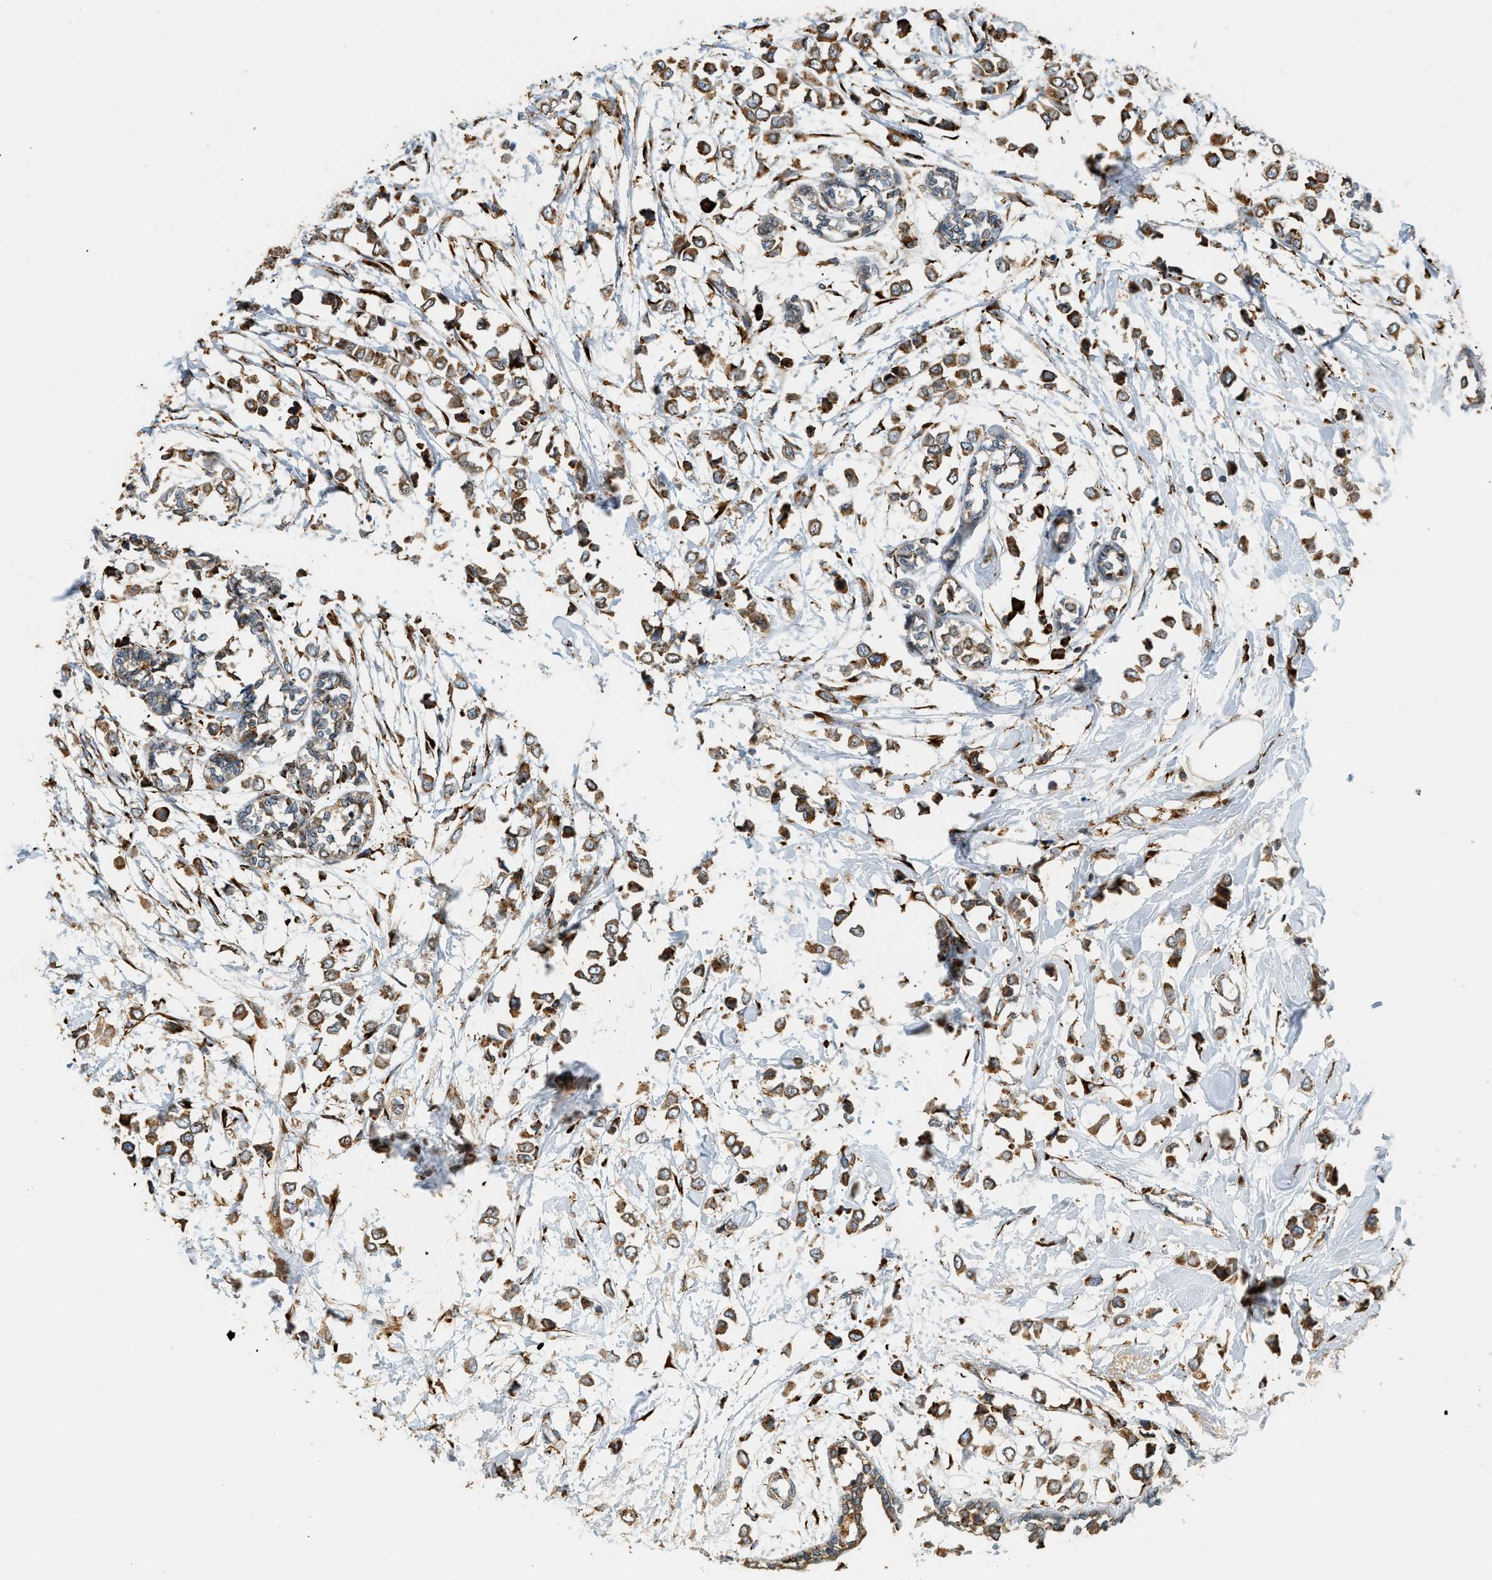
{"staining": {"intensity": "moderate", "quantity": ">75%", "location": "cytoplasmic/membranous"}, "tissue": "breast cancer", "cell_type": "Tumor cells", "image_type": "cancer", "snomed": [{"axis": "morphology", "description": "Lobular carcinoma"}, {"axis": "topography", "description": "Breast"}], "caption": "Protein staining reveals moderate cytoplasmic/membranous staining in approximately >75% of tumor cells in lobular carcinoma (breast). Immunohistochemistry stains the protein of interest in brown and the nuclei are stained blue.", "gene": "SEMA4D", "patient": {"sex": "female", "age": 51}}